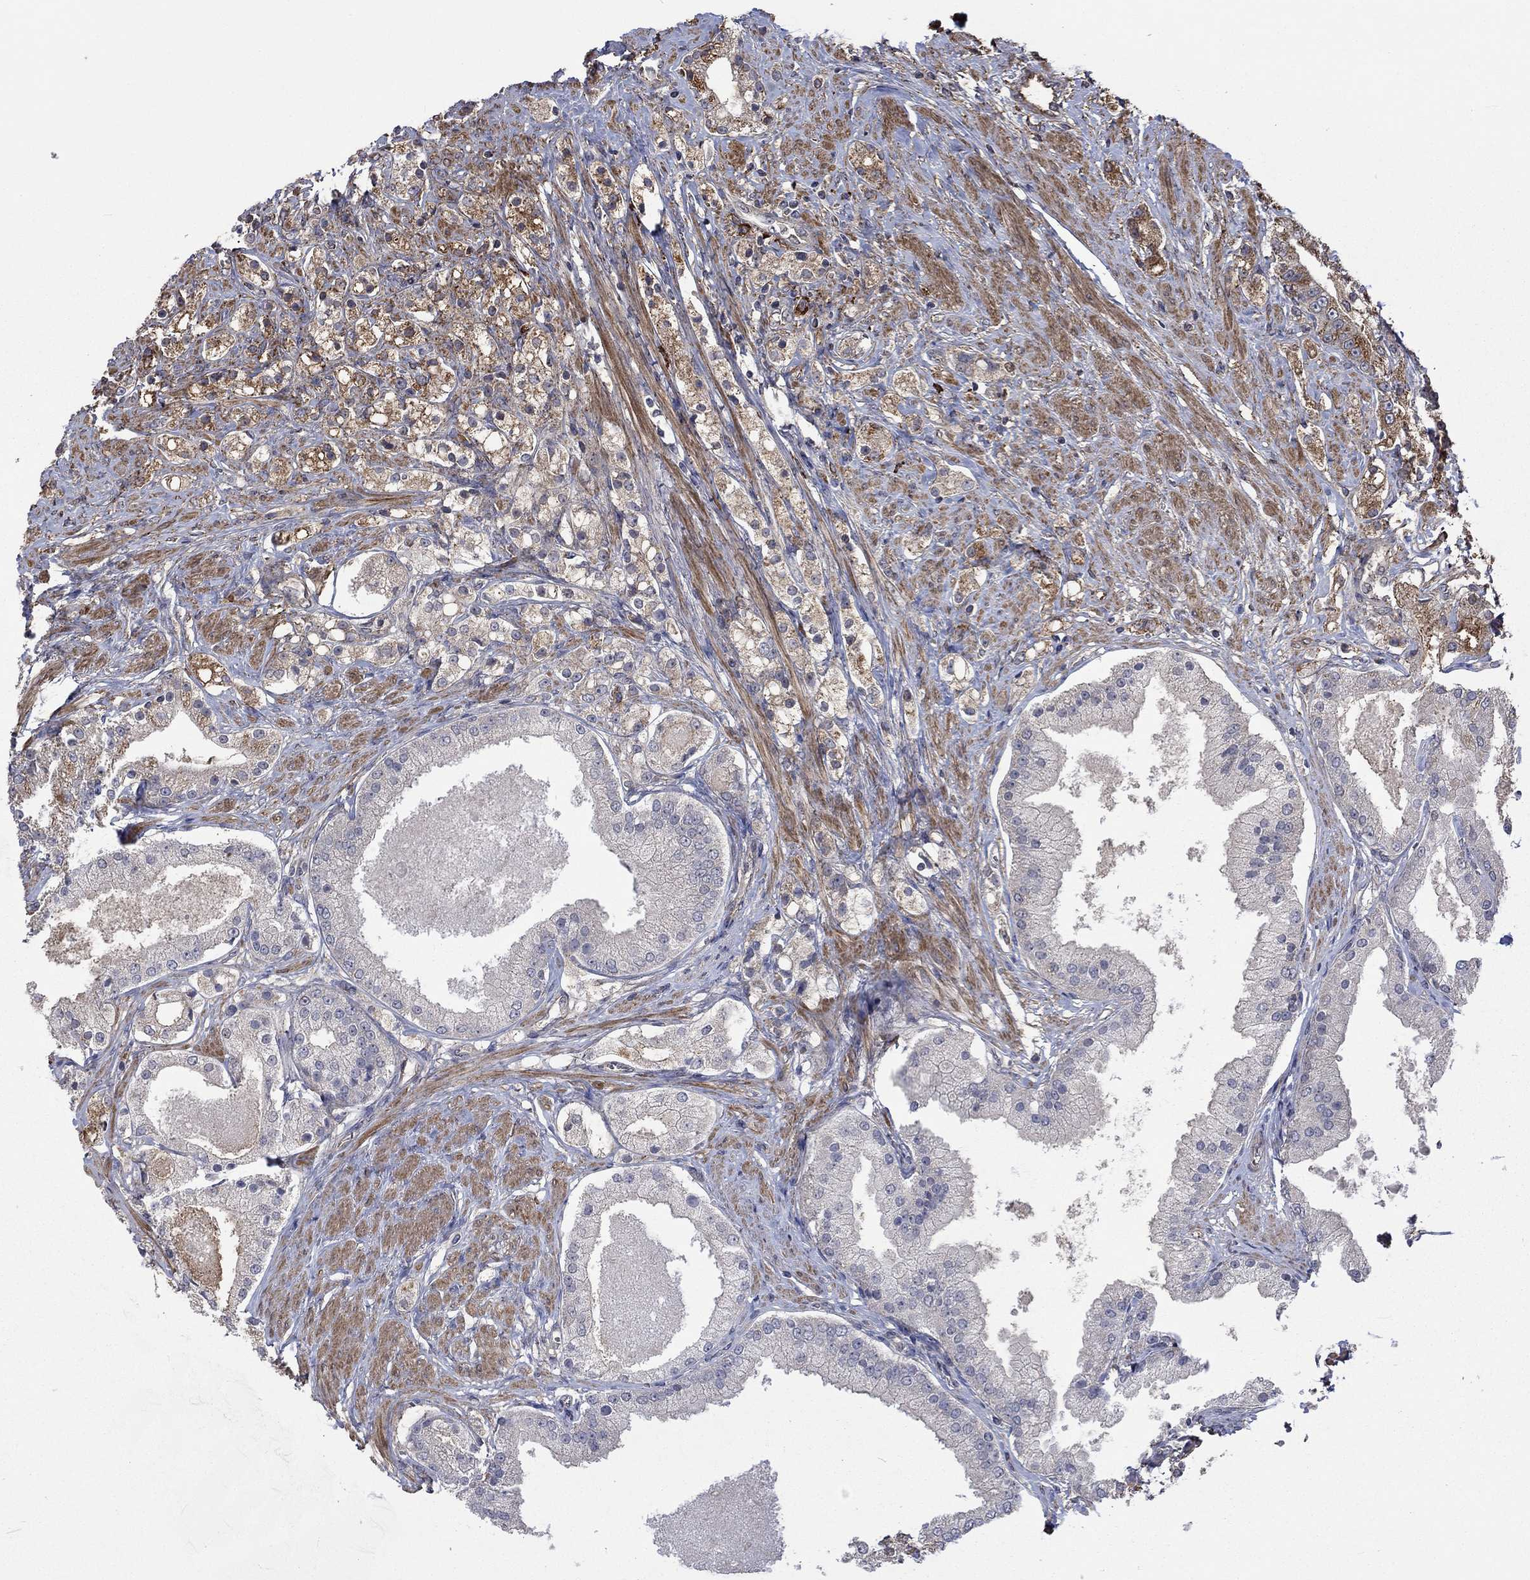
{"staining": {"intensity": "moderate", "quantity": "<25%", "location": "cytoplasmic/membranous"}, "tissue": "prostate cancer", "cell_type": "Tumor cells", "image_type": "cancer", "snomed": [{"axis": "morphology", "description": "Adenocarcinoma, NOS"}, {"axis": "topography", "description": "Prostate and seminal vesicle, NOS"}, {"axis": "topography", "description": "Prostate"}], "caption": "Immunohistochemistry (IHC) of prostate cancer (adenocarcinoma) demonstrates low levels of moderate cytoplasmic/membranous positivity in about <25% of tumor cells.", "gene": "VCAN", "patient": {"sex": "male", "age": 67}}